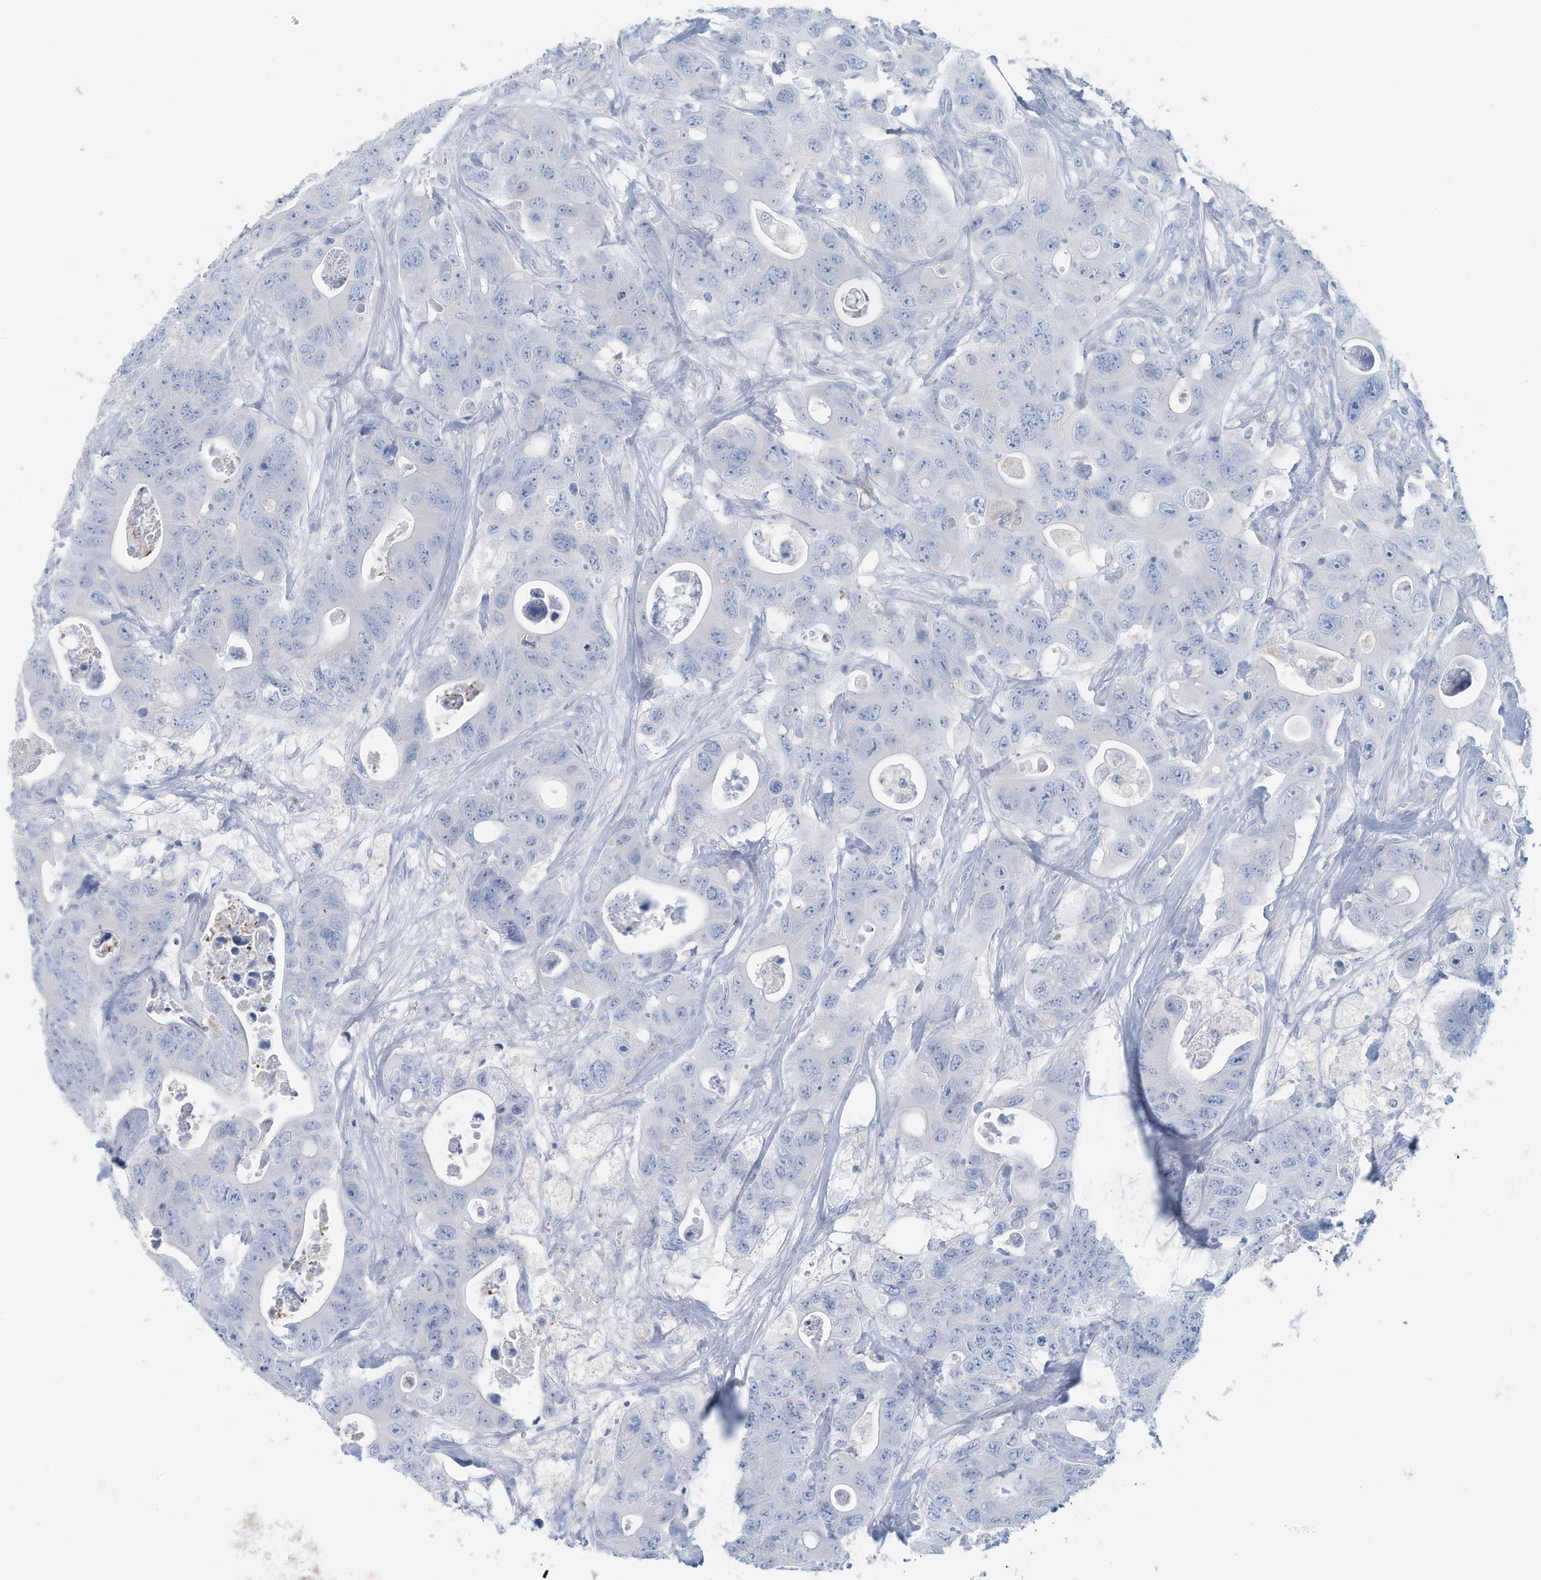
{"staining": {"intensity": "negative", "quantity": "none", "location": "none"}, "tissue": "colorectal cancer", "cell_type": "Tumor cells", "image_type": "cancer", "snomed": [{"axis": "morphology", "description": "Adenocarcinoma, NOS"}, {"axis": "topography", "description": "Colon"}], "caption": "Adenocarcinoma (colorectal) was stained to show a protein in brown. There is no significant expression in tumor cells.", "gene": "ERI2", "patient": {"sex": "female", "age": 46}}